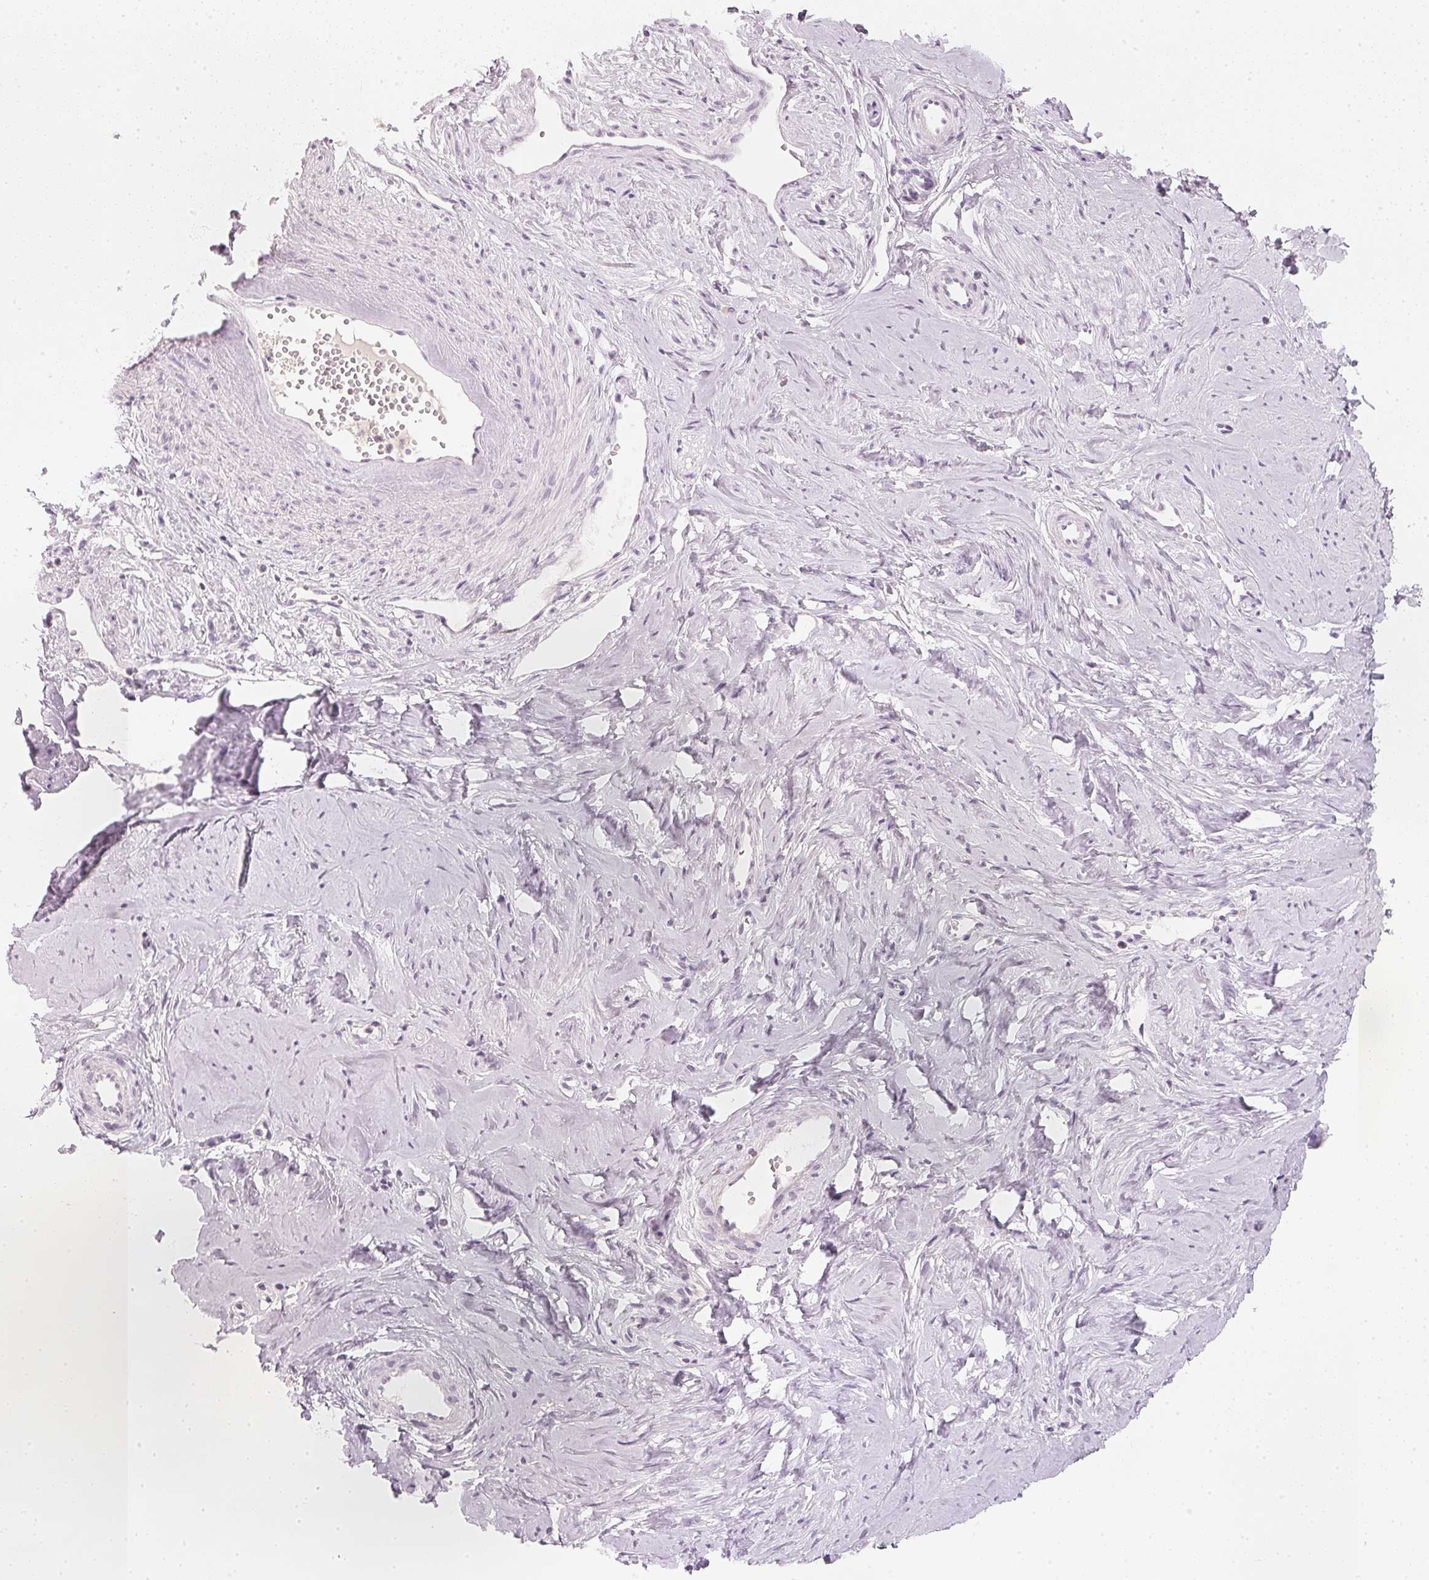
{"staining": {"intensity": "negative", "quantity": "none", "location": "none"}, "tissue": "smooth muscle", "cell_type": "Smooth muscle cells", "image_type": "normal", "snomed": [{"axis": "morphology", "description": "Normal tissue, NOS"}, {"axis": "topography", "description": "Smooth muscle"}], "caption": "The immunohistochemistry histopathology image has no significant positivity in smooth muscle cells of smooth muscle.", "gene": "CFAP276", "patient": {"sex": "female", "age": 48}}